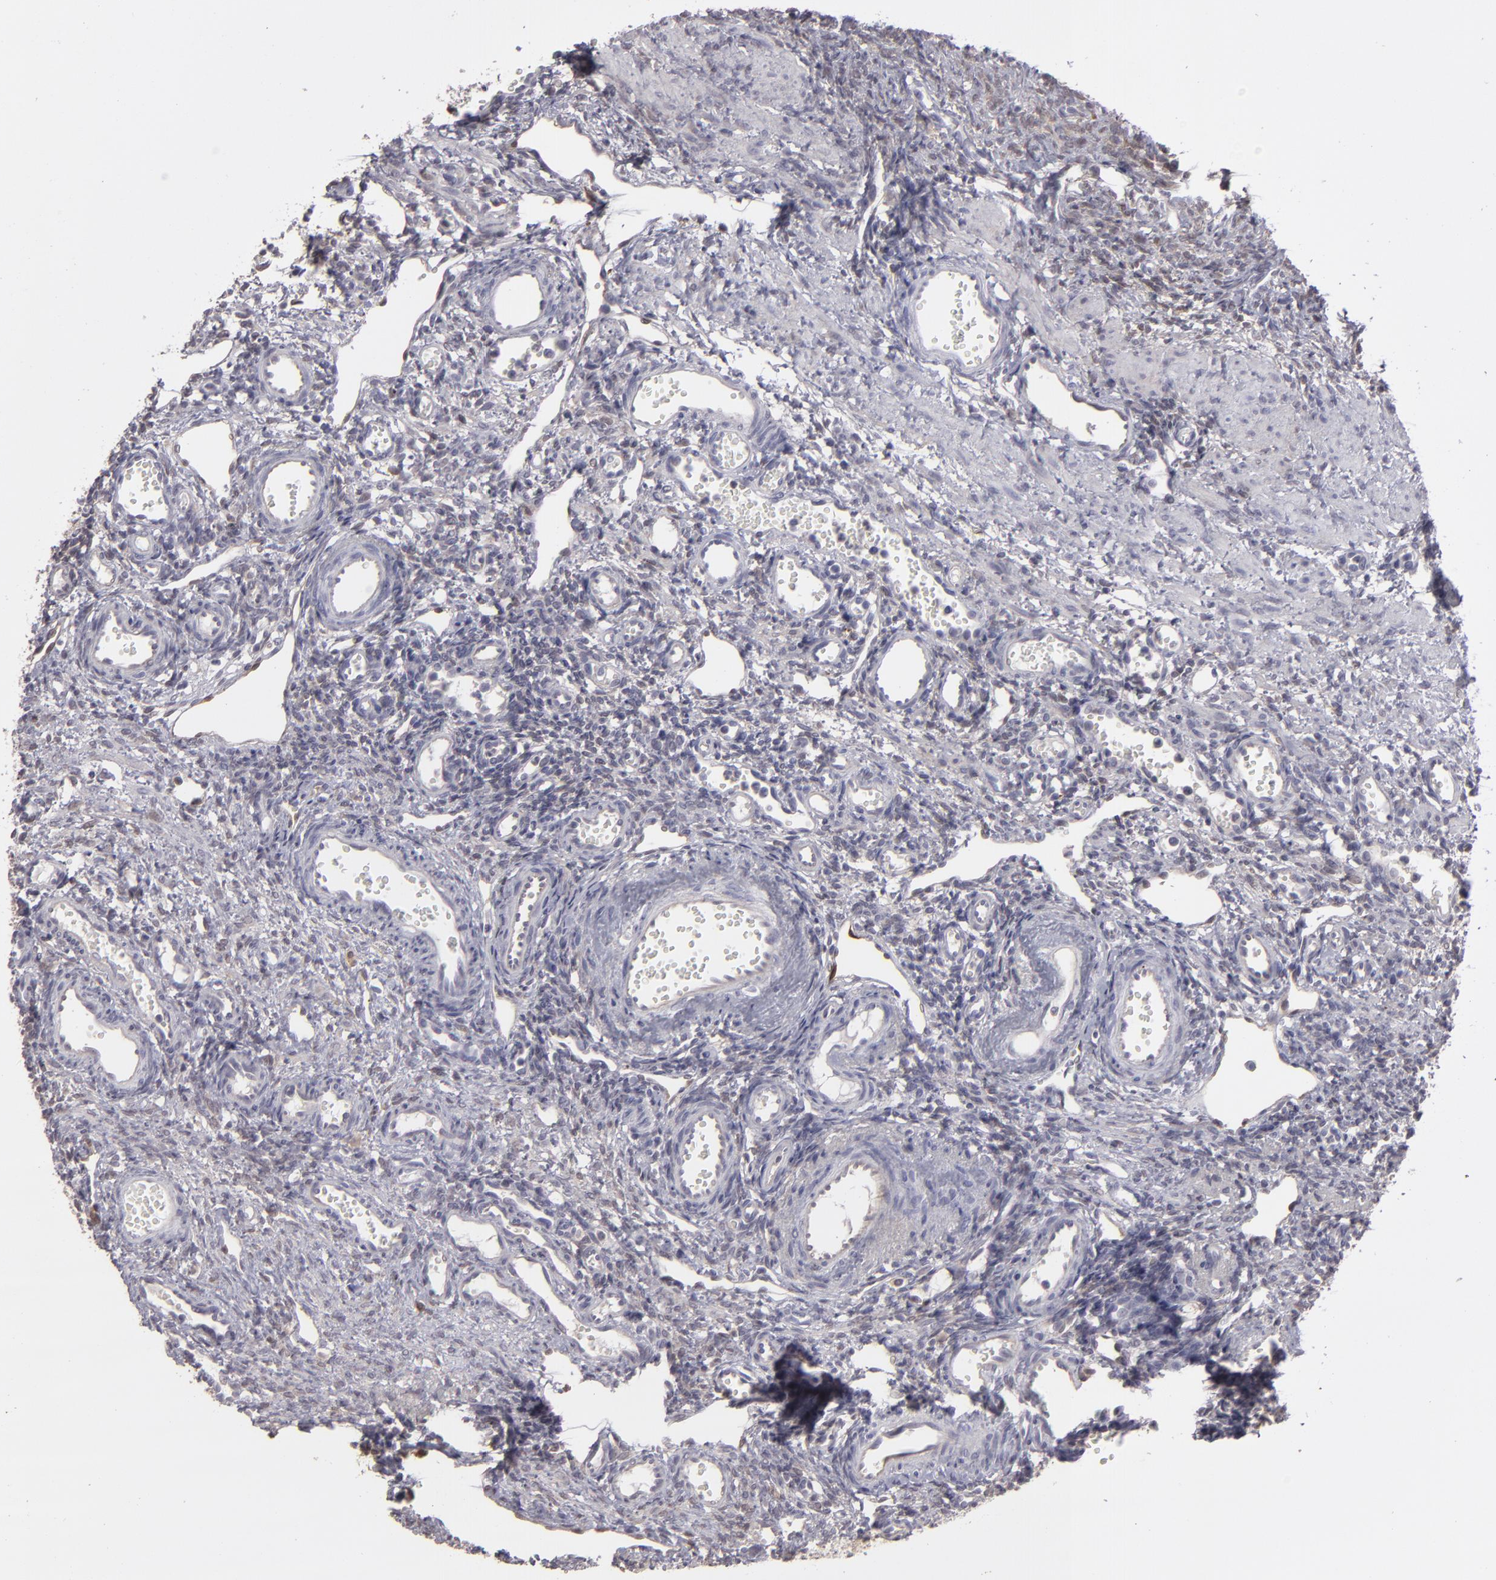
{"staining": {"intensity": "moderate", "quantity": "25%-75%", "location": "cytoplasmic/membranous"}, "tissue": "ovary", "cell_type": "Ovarian stroma cells", "image_type": "normal", "snomed": [{"axis": "morphology", "description": "Normal tissue, NOS"}, {"axis": "topography", "description": "Ovary"}], "caption": "DAB (3,3'-diaminobenzidine) immunohistochemical staining of unremarkable human ovary shows moderate cytoplasmic/membranous protein expression in approximately 25%-75% of ovarian stroma cells. (DAB (3,3'-diaminobenzidine) = brown stain, brightfield microscopy at high magnification).", "gene": "SEMA3G", "patient": {"sex": "female", "age": 33}}